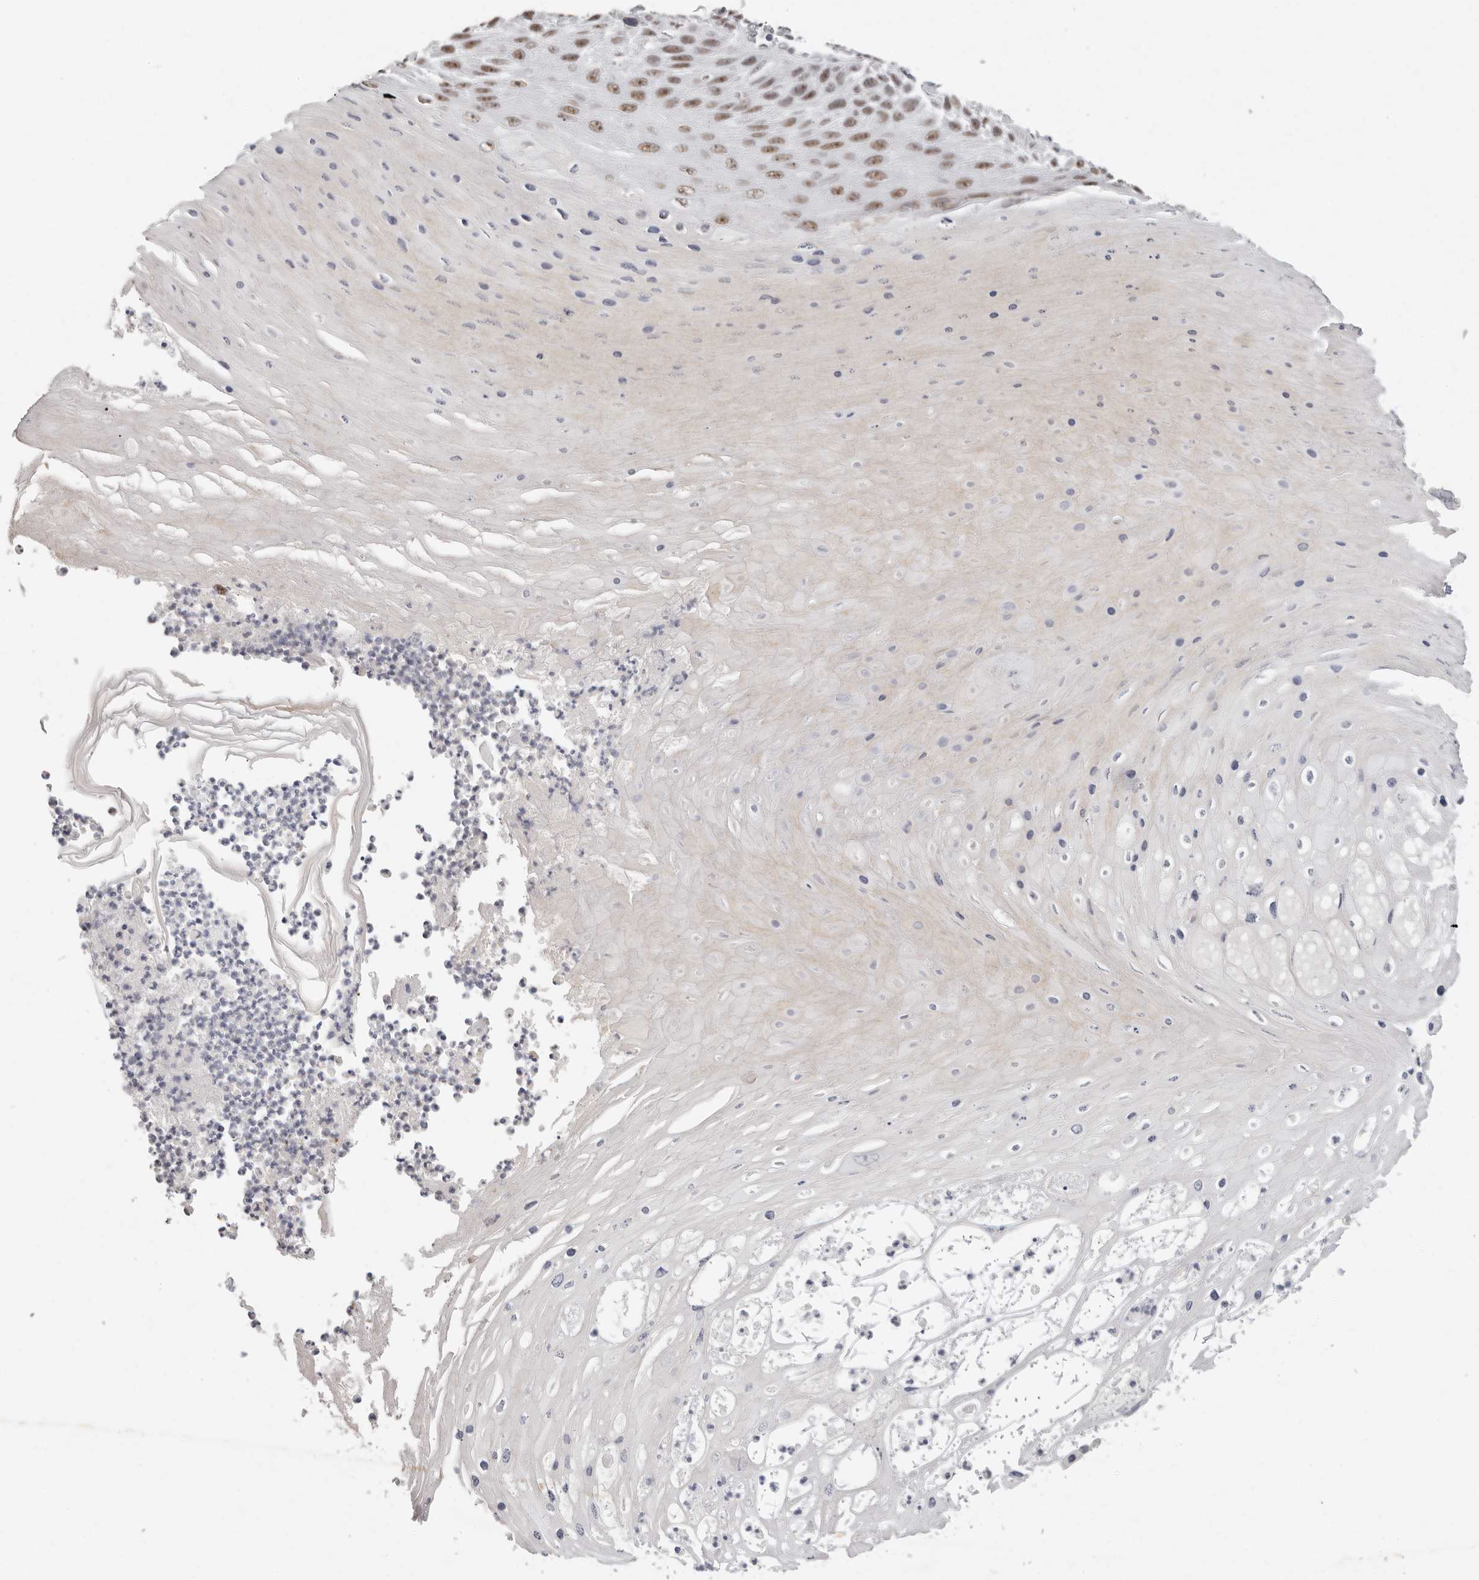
{"staining": {"intensity": "moderate", "quantity": ">75%", "location": "nuclear"}, "tissue": "skin cancer", "cell_type": "Tumor cells", "image_type": "cancer", "snomed": [{"axis": "morphology", "description": "Squamous cell carcinoma, NOS"}, {"axis": "topography", "description": "Skin"}], "caption": "Skin cancer stained for a protein (brown) exhibits moderate nuclear positive staining in about >75% of tumor cells.", "gene": "LARP7", "patient": {"sex": "female", "age": 88}}